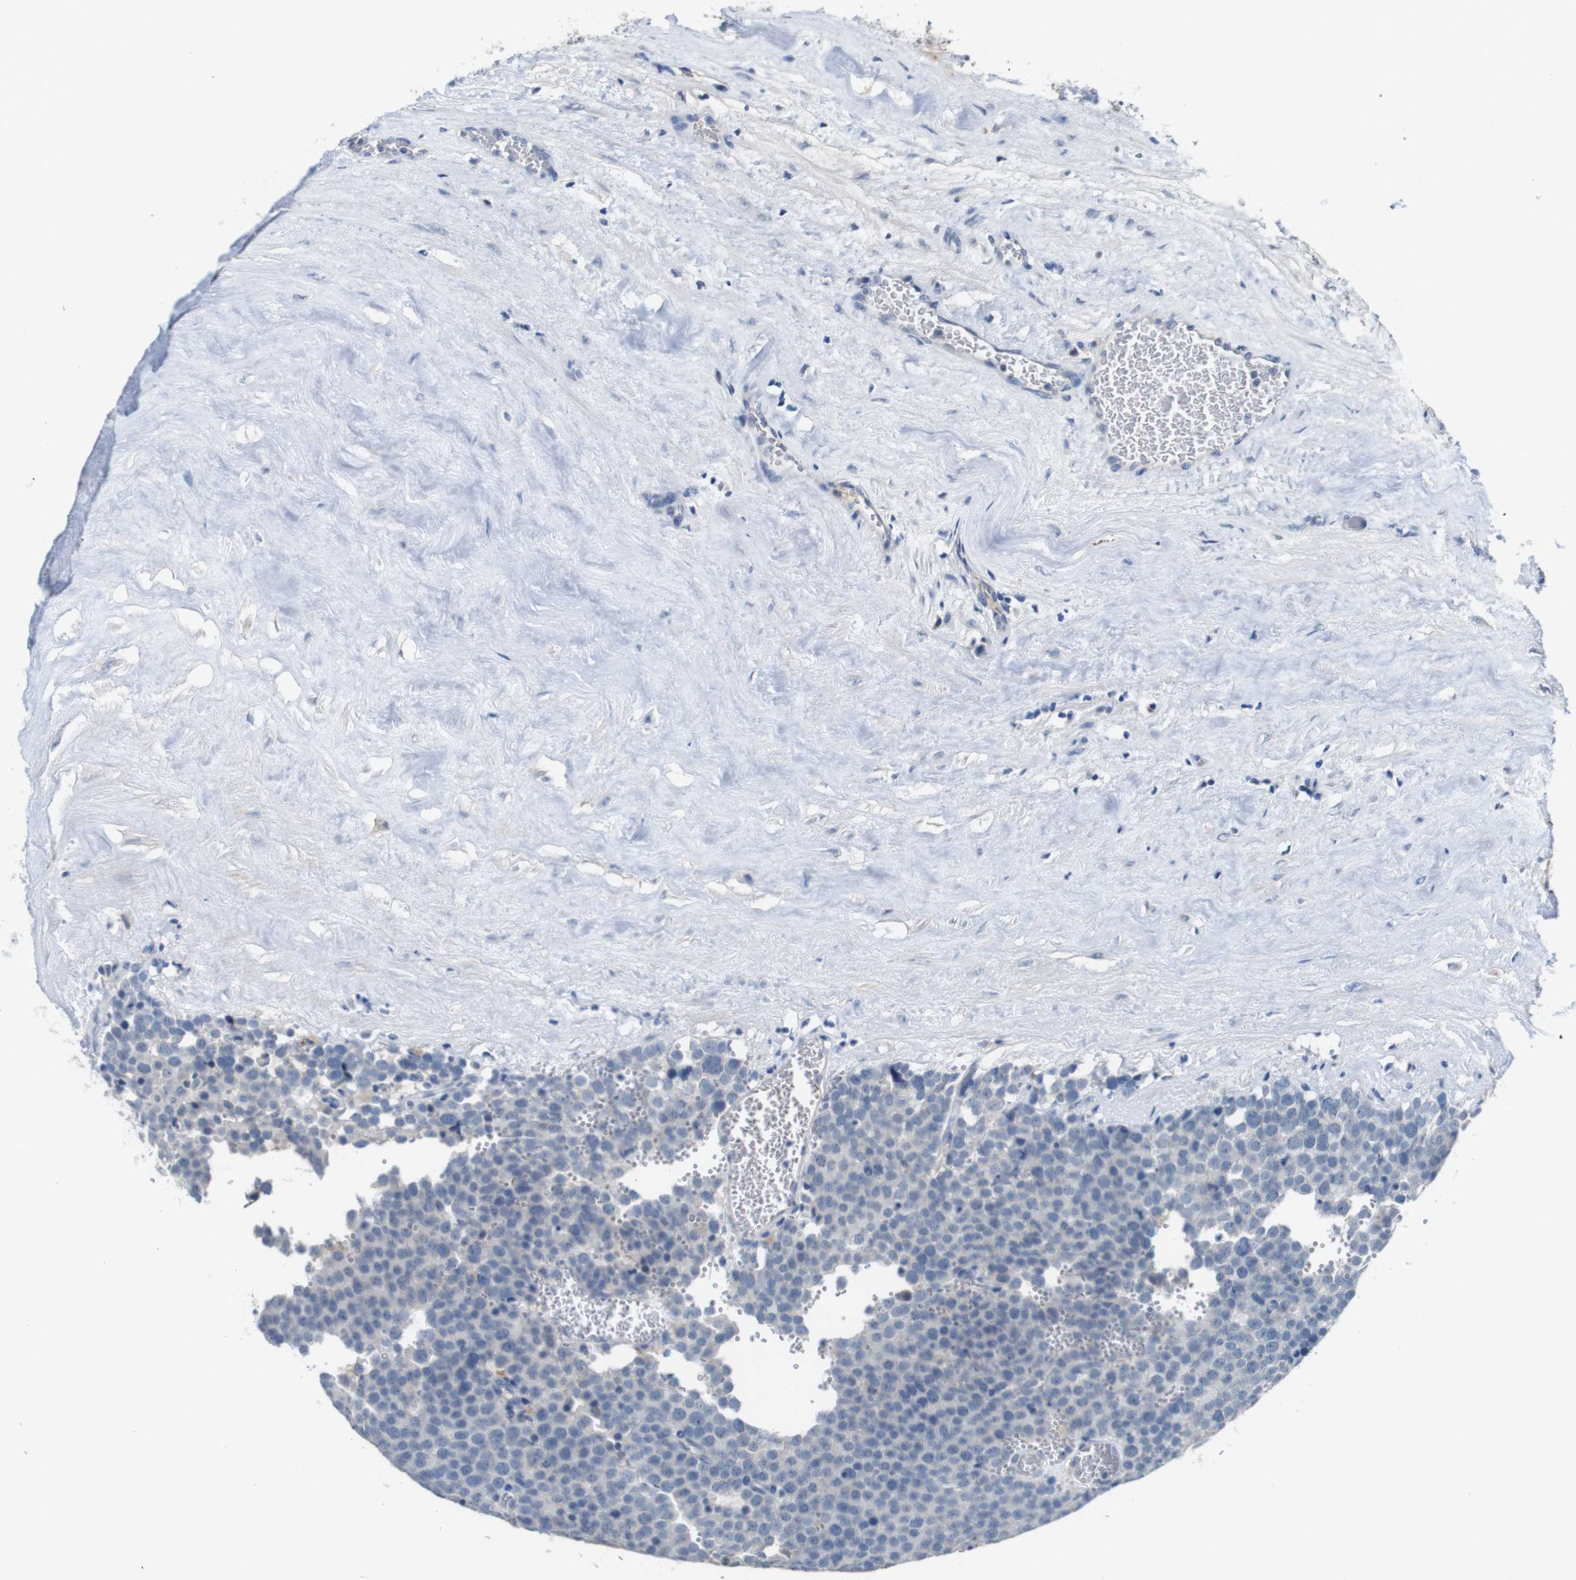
{"staining": {"intensity": "negative", "quantity": "none", "location": "none"}, "tissue": "testis cancer", "cell_type": "Tumor cells", "image_type": "cancer", "snomed": [{"axis": "morphology", "description": "Normal tissue, NOS"}, {"axis": "morphology", "description": "Seminoma, NOS"}, {"axis": "topography", "description": "Testis"}], "caption": "The image demonstrates no staining of tumor cells in seminoma (testis). (DAB immunohistochemistry with hematoxylin counter stain).", "gene": "SLC2A8", "patient": {"sex": "male", "age": 71}}